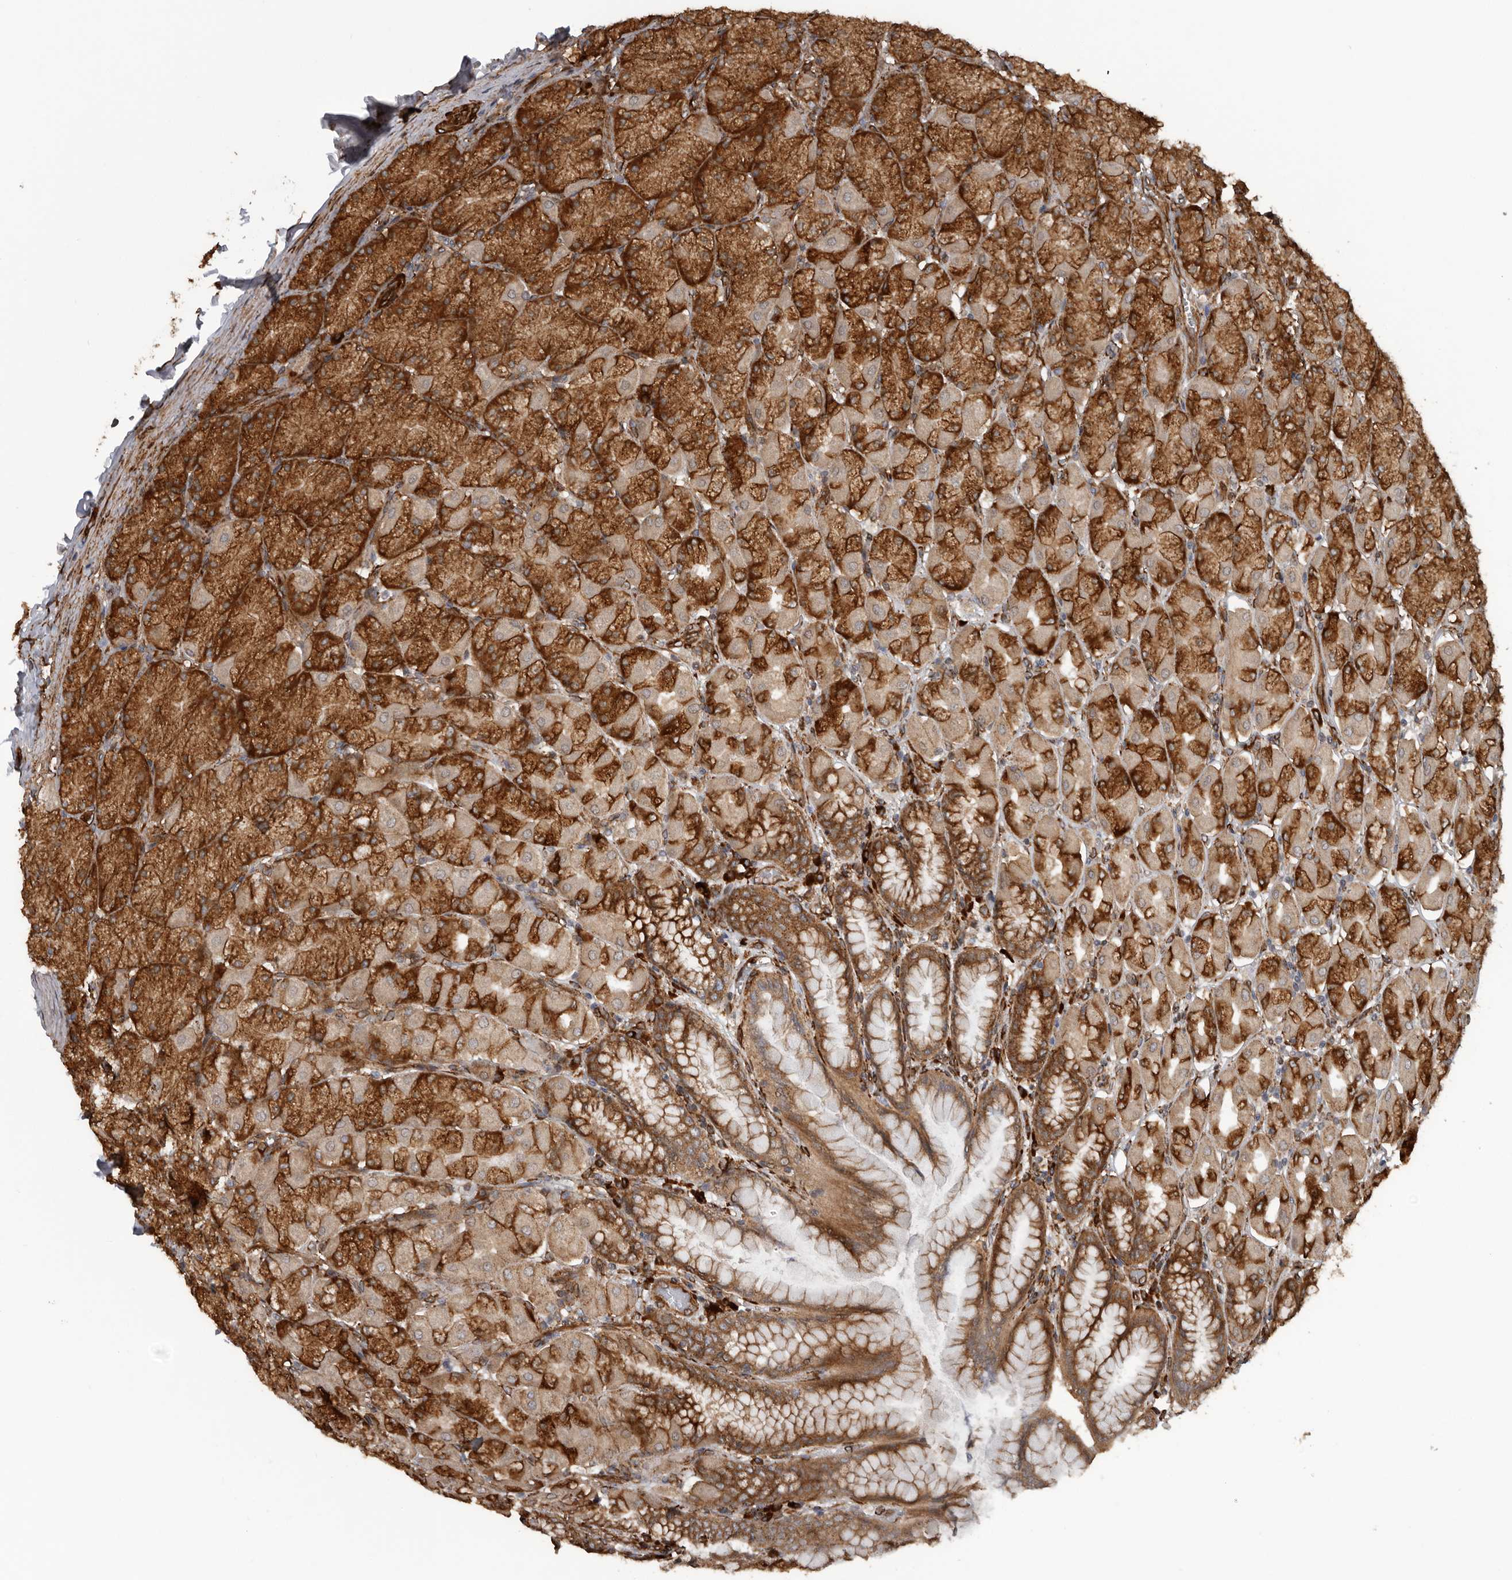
{"staining": {"intensity": "strong", "quantity": ">75%", "location": "cytoplasmic/membranous"}, "tissue": "stomach", "cell_type": "Glandular cells", "image_type": "normal", "snomed": [{"axis": "morphology", "description": "Normal tissue, NOS"}, {"axis": "topography", "description": "Stomach, upper"}], "caption": "This image shows unremarkable stomach stained with immunohistochemistry to label a protein in brown. The cytoplasmic/membranous of glandular cells show strong positivity for the protein. Nuclei are counter-stained blue.", "gene": "CEP350", "patient": {"sex": "female", "age": 56}}